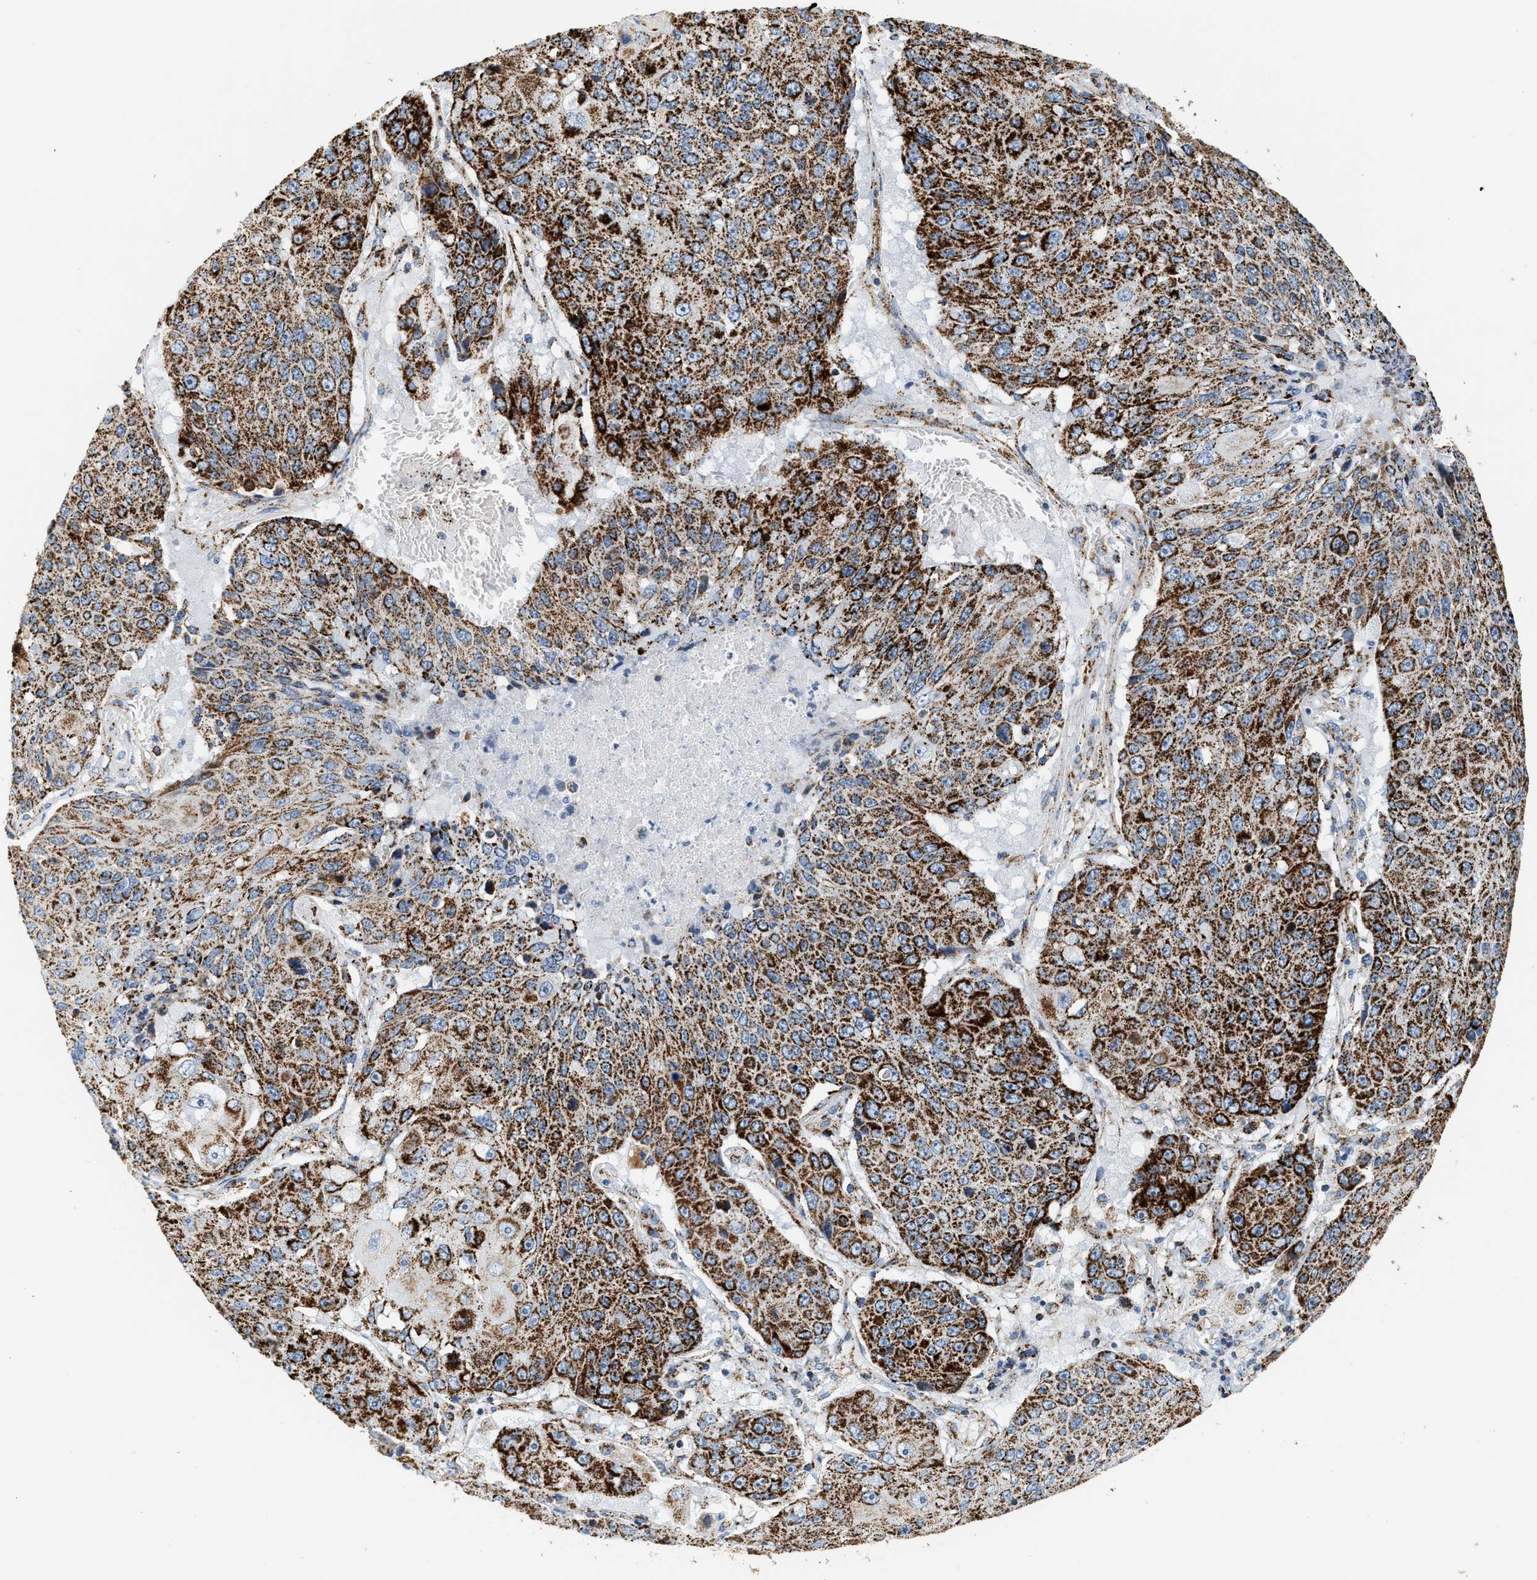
{"staining": {"intensity": "strong", "quantity": ">75%", "location": "cytoplasmic/membranous"}, "tissue": "lung cancer", "cell_type": "Tumor cells", "image_type": "cancer", "snomed": [{"axis": "morphology", "description": "Squamous cell carcinoma, NOS"}, {"axis": "topography", "description": "Lung"}], "caption": "High-power microscopy captured an immunohistochemistry micrograph of lung squamous cell carcinoma, revealing strong cytoplasmic/membranous positivity in approximately >75% of tumor cells.", "gene": "SHMT2", "patient": {"sex": "male", "age": 61}}